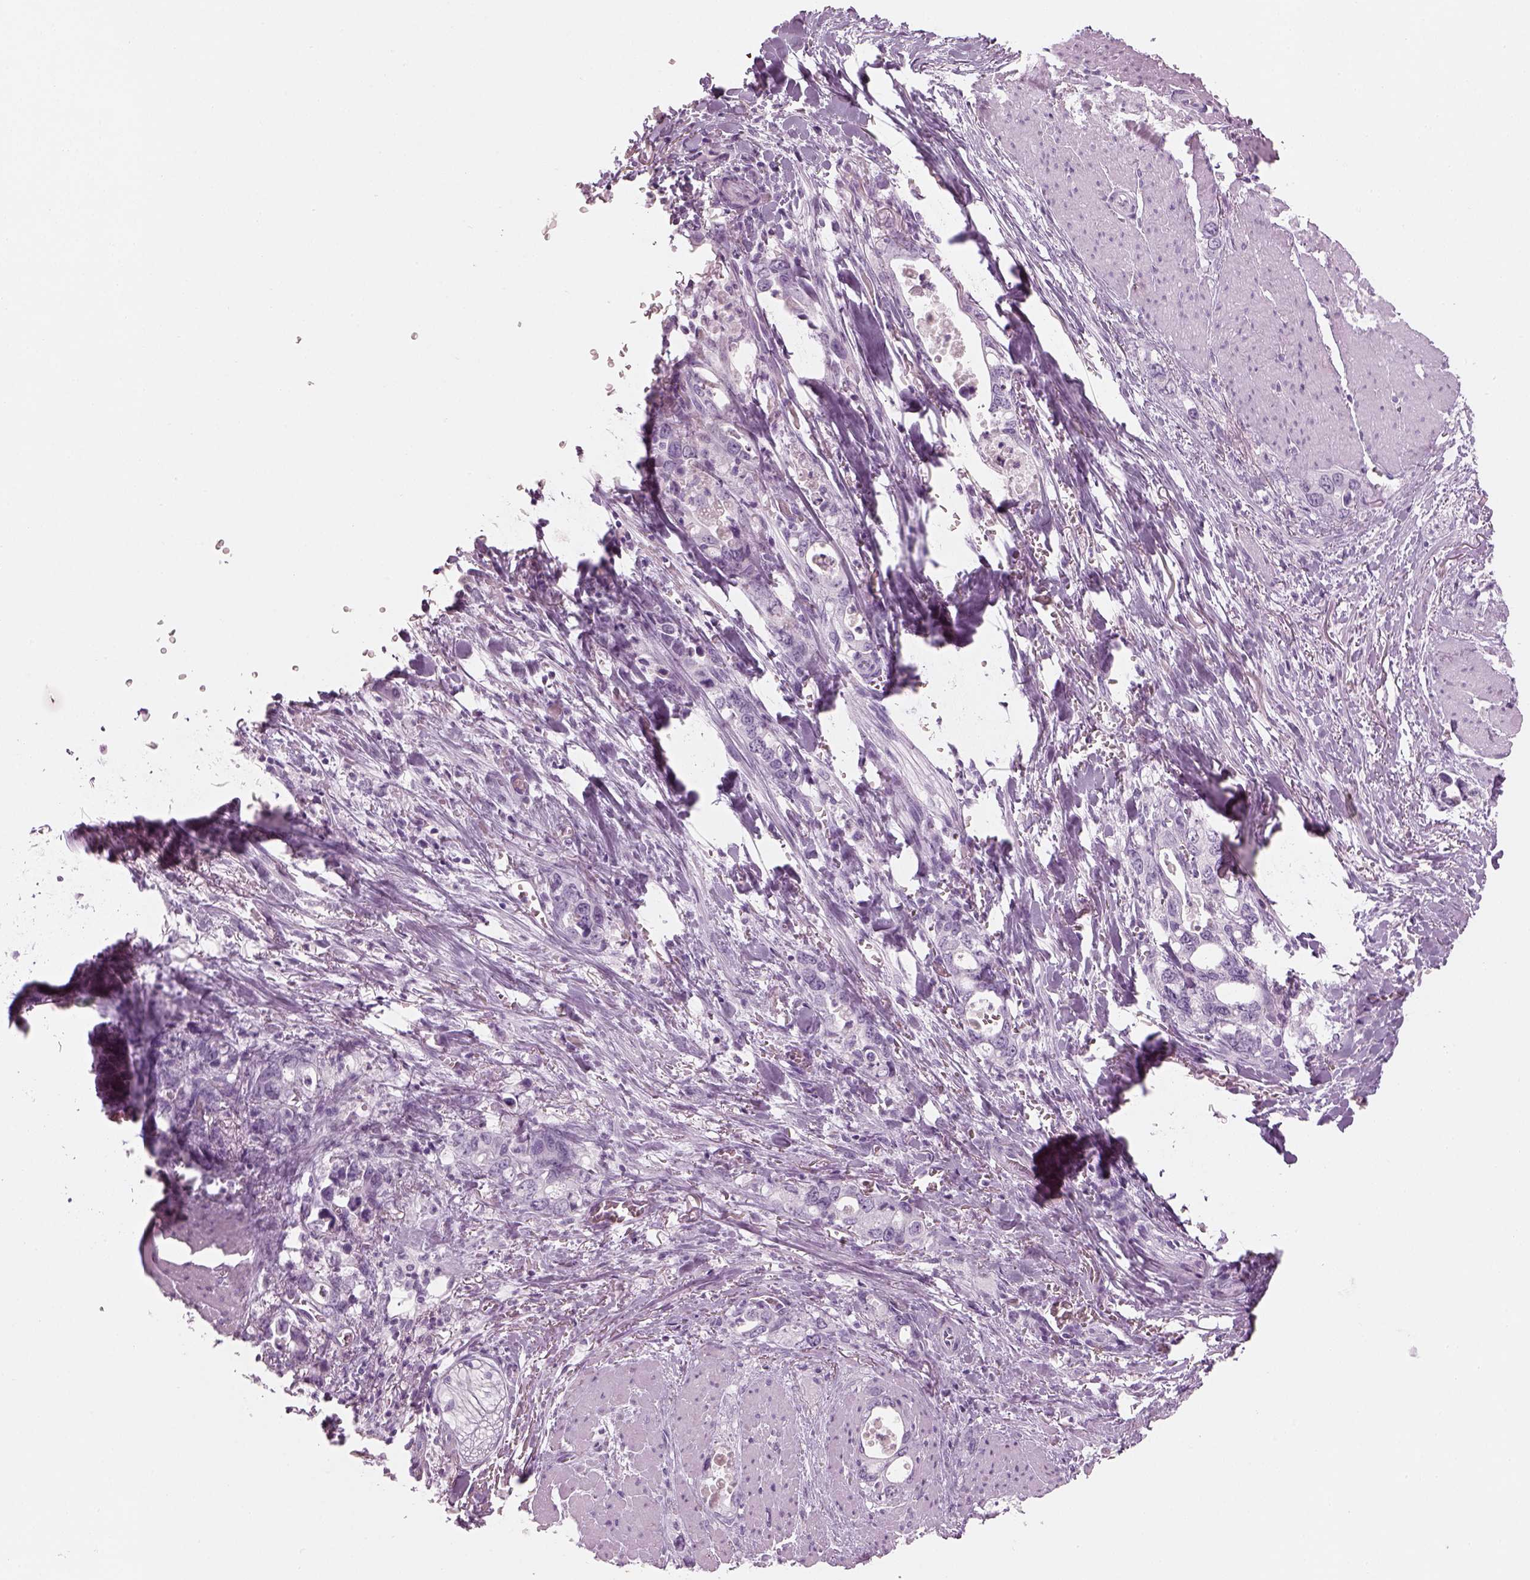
{"staining": {"intensity": "negative", "quantity": "none", "location": "none"}, "tissue": "stomach cancer", "cell_type": "Tumor cells", "image_type": "cancer", "snomed": [{"axis": "morphology", "description": "Normal tissue, NOS"}, {"axis": "morphology", "description": "Adenocarcinoma, NOS"}, {"axis": "topography", "description": "Esophagus"}, {"axis": "topography", "description": "Stomach, upper"}], "caption": "This is a photomicrograph of immunohistochemistry staining of stomach cancer (adenocarcinoma), which shows no staining in tumor cells.", "gene": "SAG", "patient": {"sex": "male", "age": 74}}